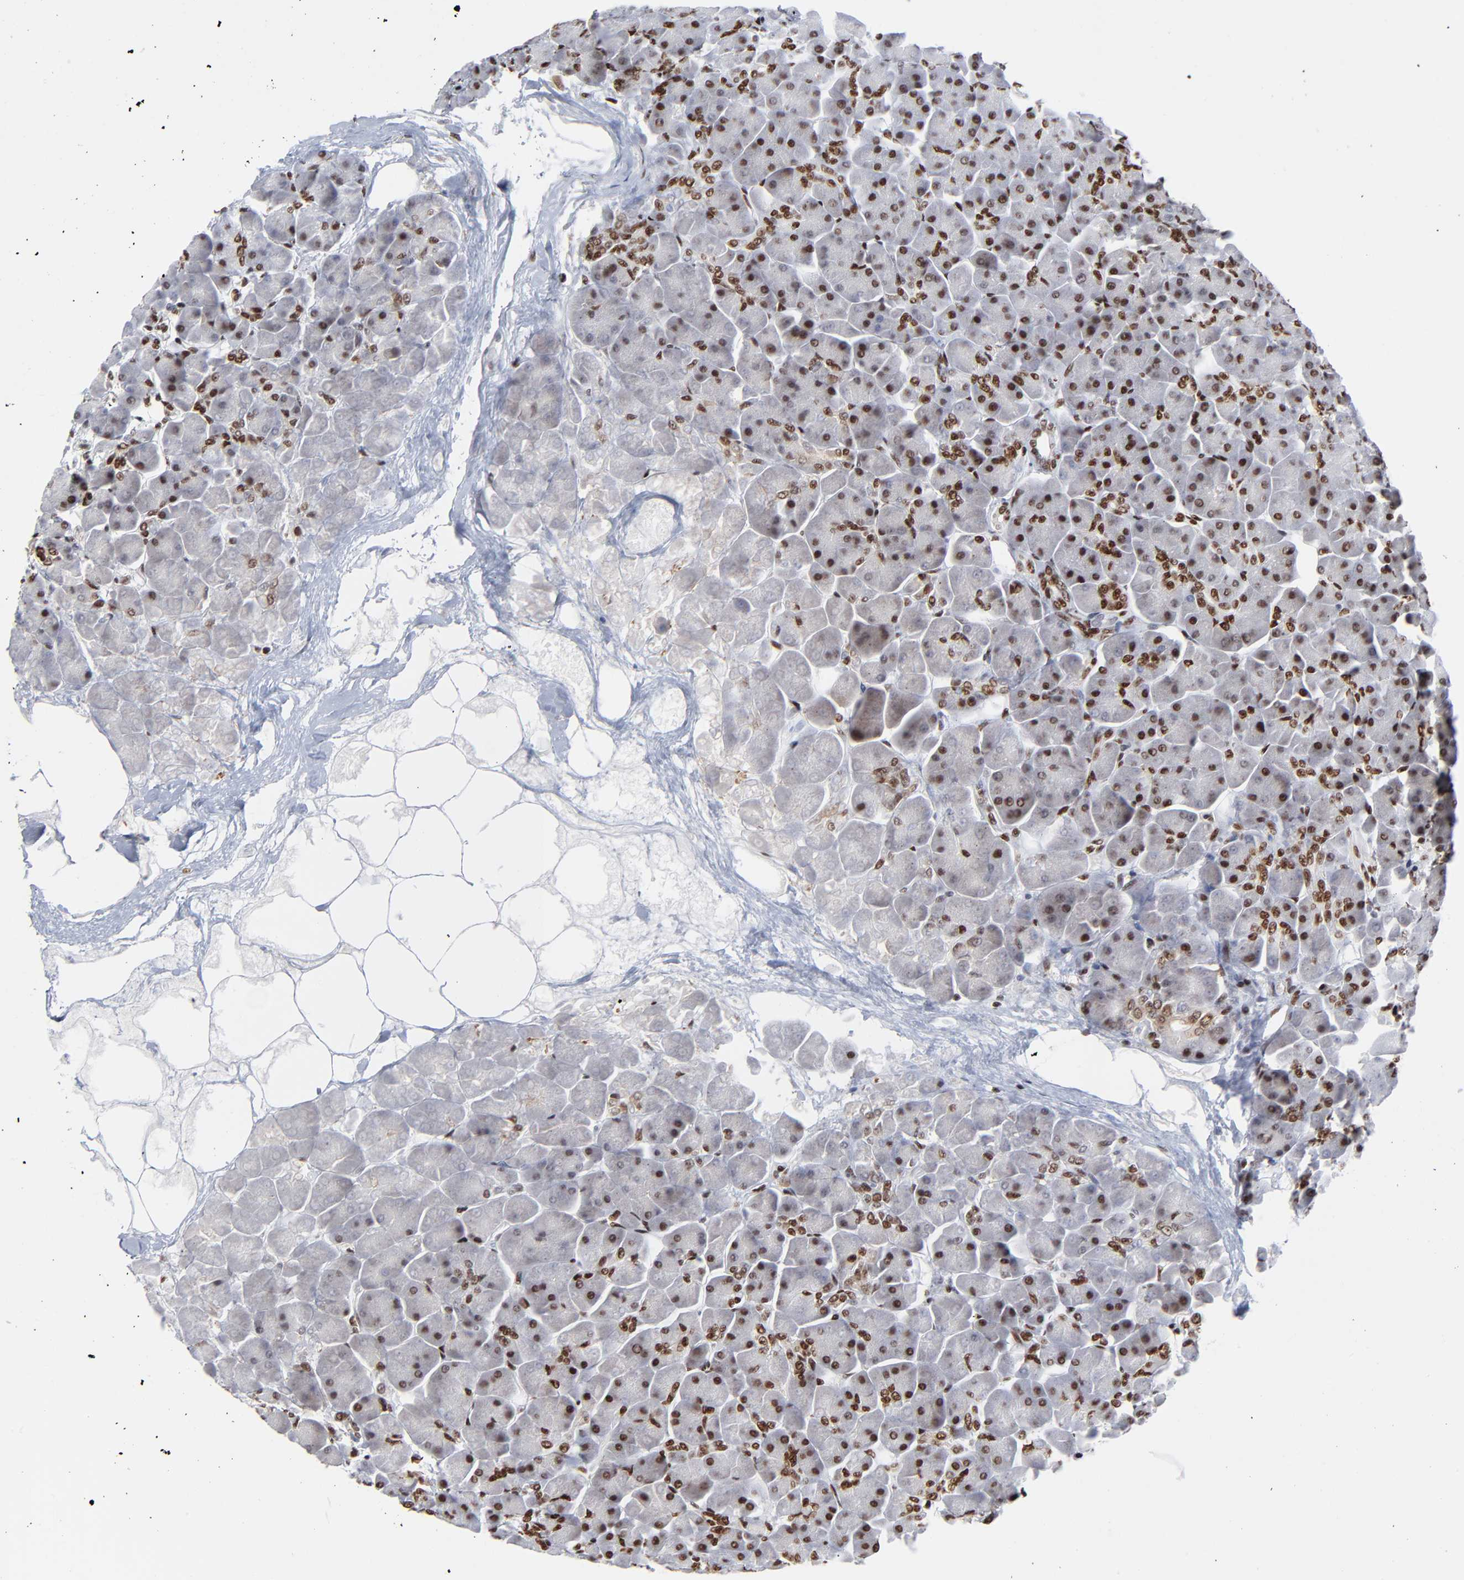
{"staining": {"intensity": "strong", "quantity": ">75%", "location": "nuclear"}, "tissue": "pancreas", "cell_type": "Exocrine glandular cells", "image_type": "normal", "snomed": [{"axis": "morphology", "description": "Normal tissue, NOS"}, {"axis": "topography", "description": "Pancreas"}], "caption": "Exocrine glandular cells show strong nuclear expression in about >75% of cells in benign pancreas.", "gene": "CREB1", "patient": {"sex": "male", "age": 66}}